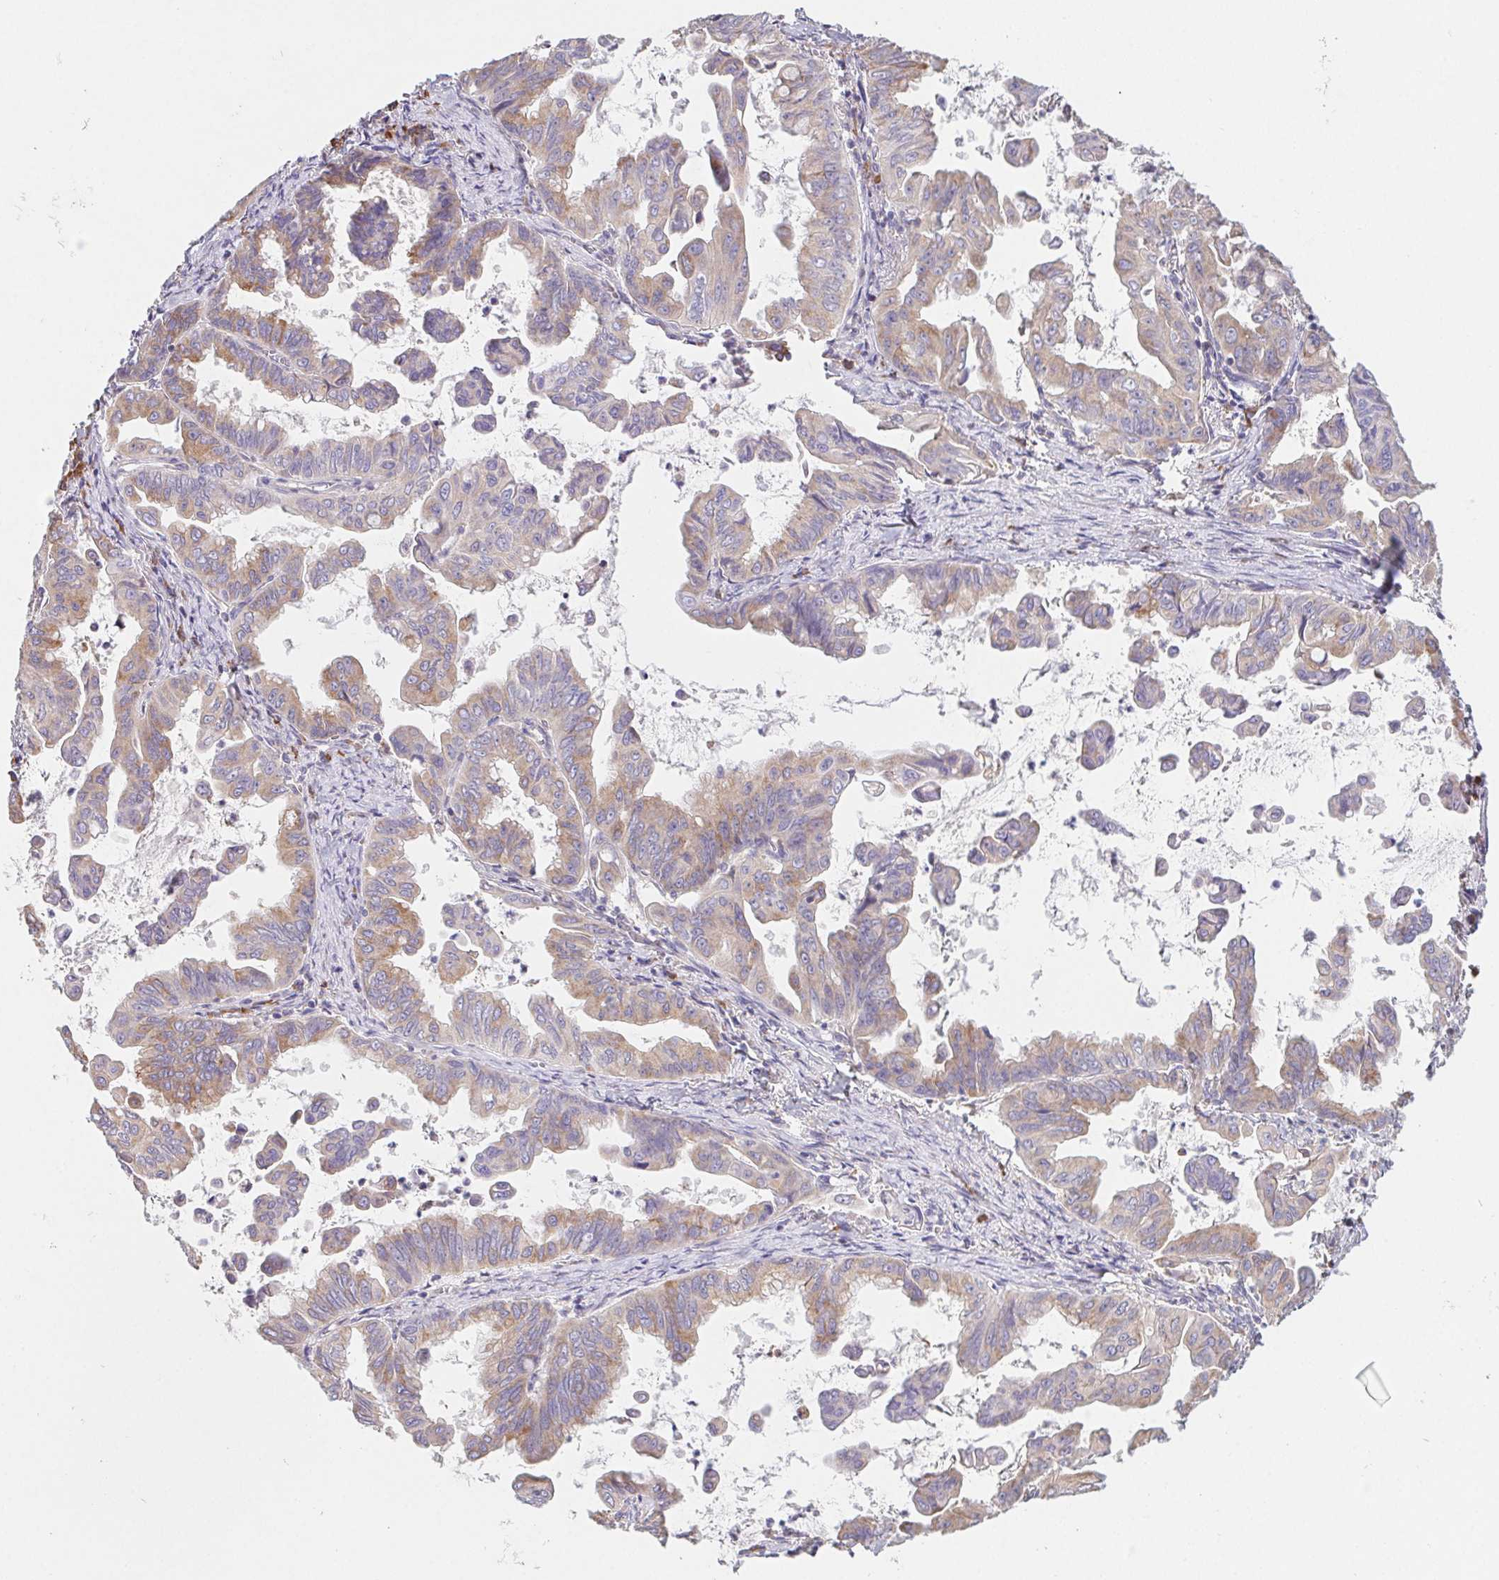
{"staining": {"intensity": "moderate", "quantity": "25%-75%", "location": "cytoplasmic/membranous"}, "tissue": "stomach cancer", "cell_type": "Tumor cells", "image_type": "cancer", "snomed": [{"axis": "morphology", "description": "Adenocarcinoma, NOS"}, {"axis": "topography", "description": "Stomach, upper"}], "caption": "Immunohistochemical staining of stomach adenocarcinoma exhibits medium levels of moderate cytoplasmic/membranous staining in approximately 25%-75% of tumor cells. The protein is stained brown, and the nuclei are stained in blue (DAB (3,3'-diaminobenzidine) IHC with brightfield microscopy, high magnification).", "gene": "ADAM8", "patient": {"sex": "male", "age": 80}}